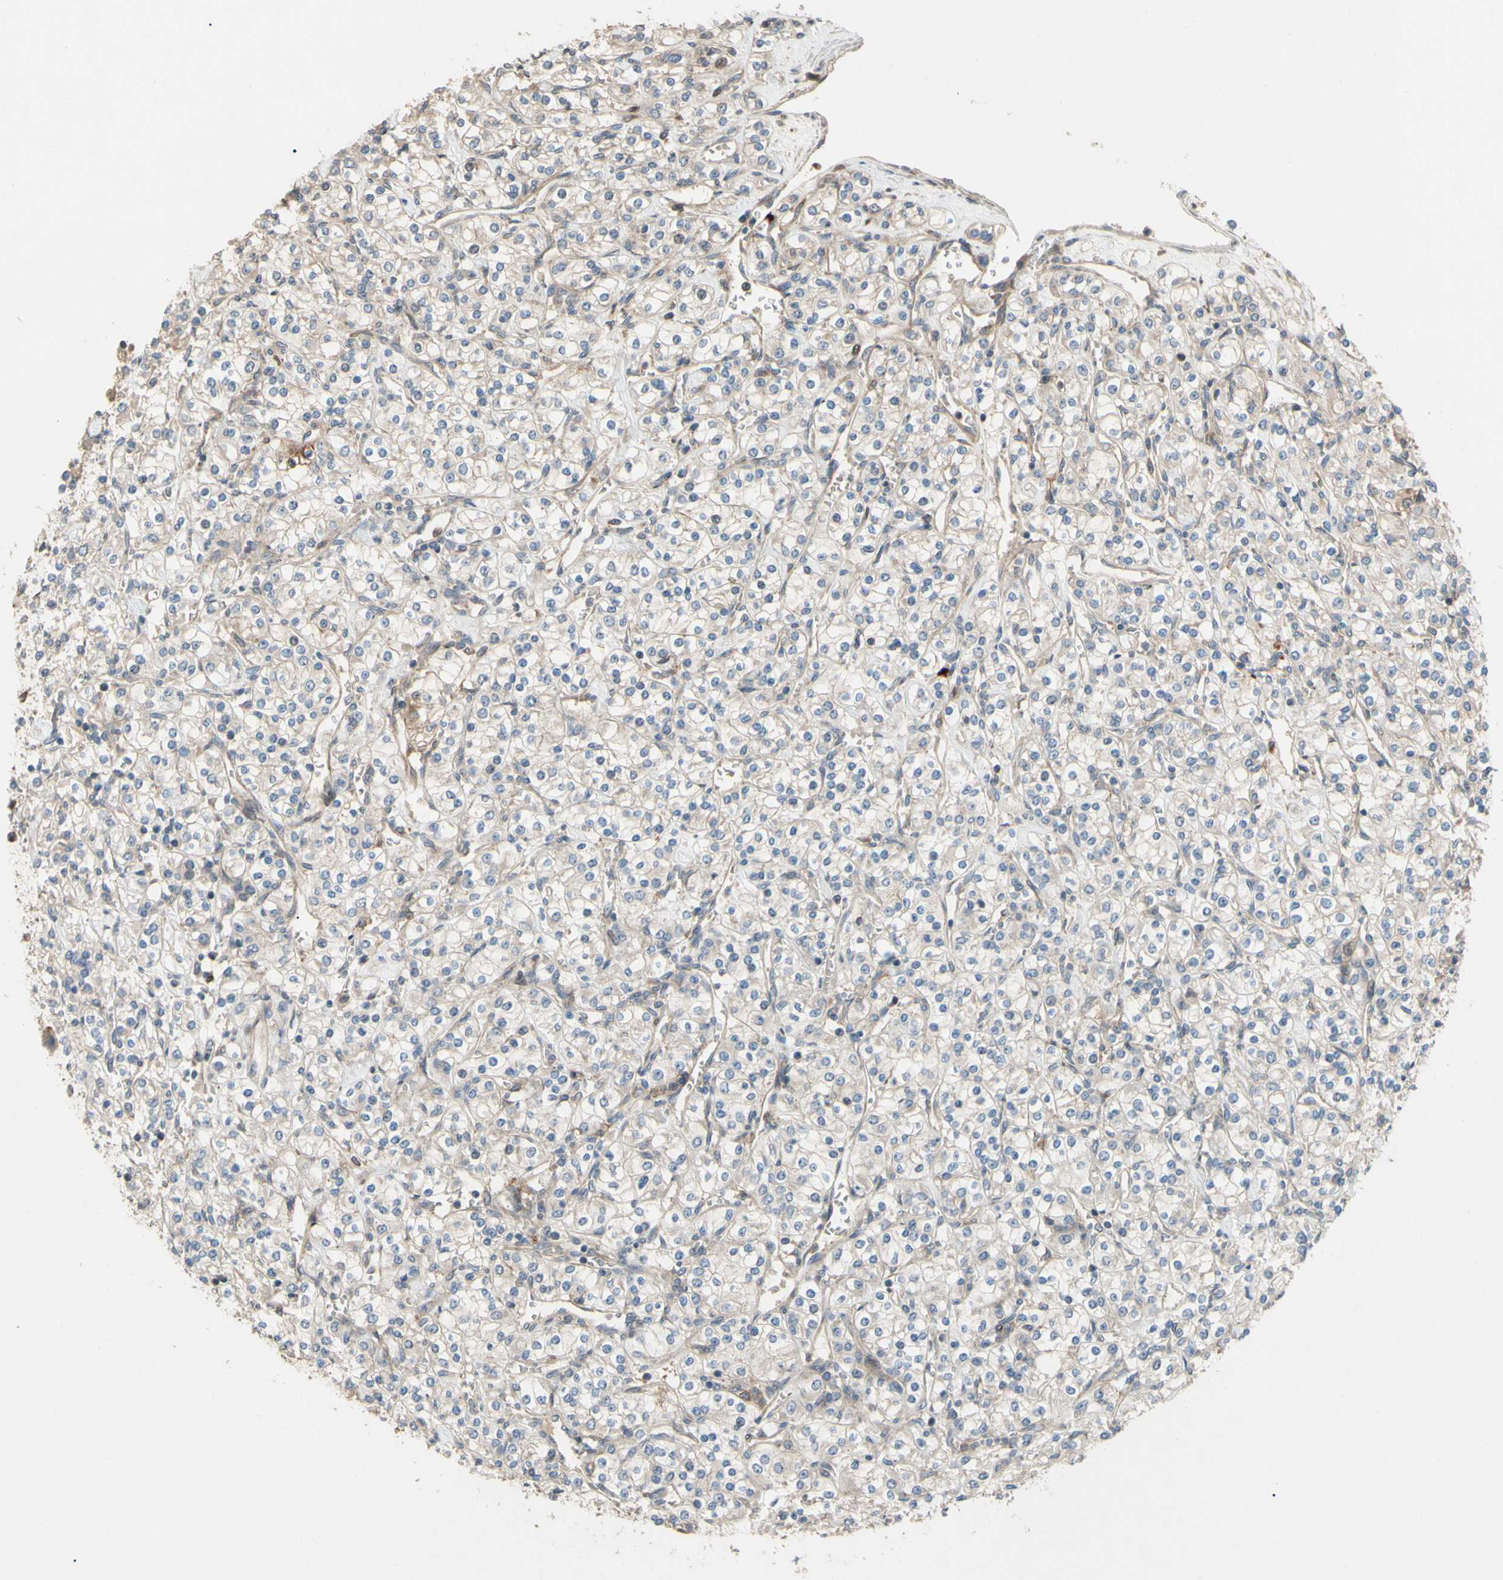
{"staining": {"intensity": "weak", "quantity": "<25%", "location": "cytoplasmic/membranous"}, "tissue": "renal cancer", "cell_type": "Tumor cells", "image_type": "cancer", "snomed": [{"axis": "morphology", "description": "Adenocarcinoma, NOS"}, {"axis": "topography", "description": "Kidney"}], "caption": "Immunohistochemistry (IHC) image of renal cancer (adenocarcinoma) stained for a protein (brown), which displays no staining in tumor cells.", "gene": "SPTLC1", "patient": {"sex": "male", "age": 77}}